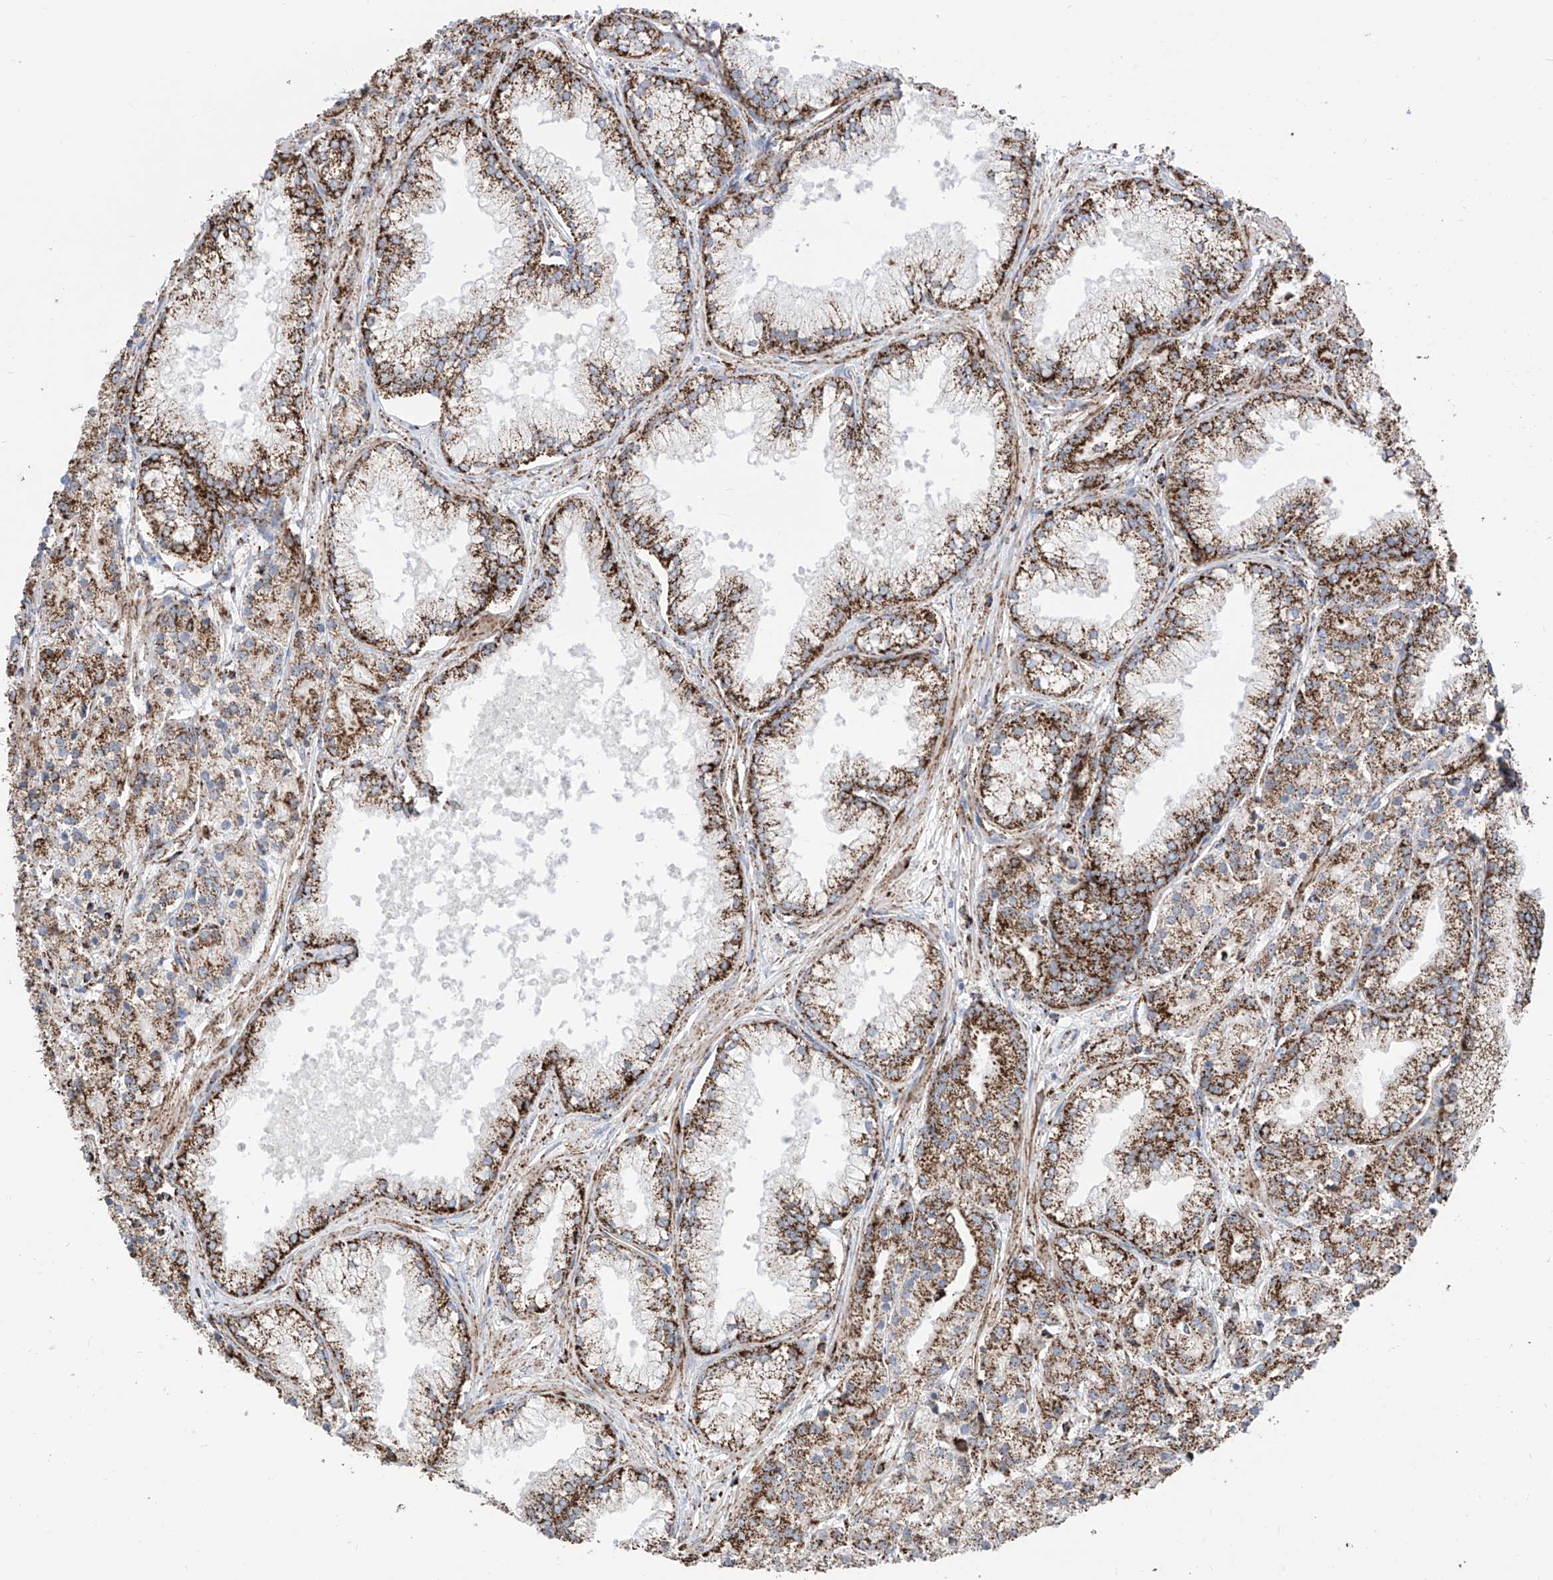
{"staining": {"intensity": "strong", "quantity": ">75%", "location": "cytoplasmic/membranous"}, "tissue": "prostate cancer", "cell_type": "Tumor cells", "image_type": "cancer", "snomed": [{"axis": "morphology", "description": "Adenocarcinoma, High grade"}, {"axis": "topography", "description": "Prostate"}], "caption": "The image exhibits immunohistochemical staining of prostate cancer. There is strong cytoplasmic/membranous staining is seen in about >75% of tumor cells.", "gene": "COX5B", "patient": {"sex": "male", "age": 69}}